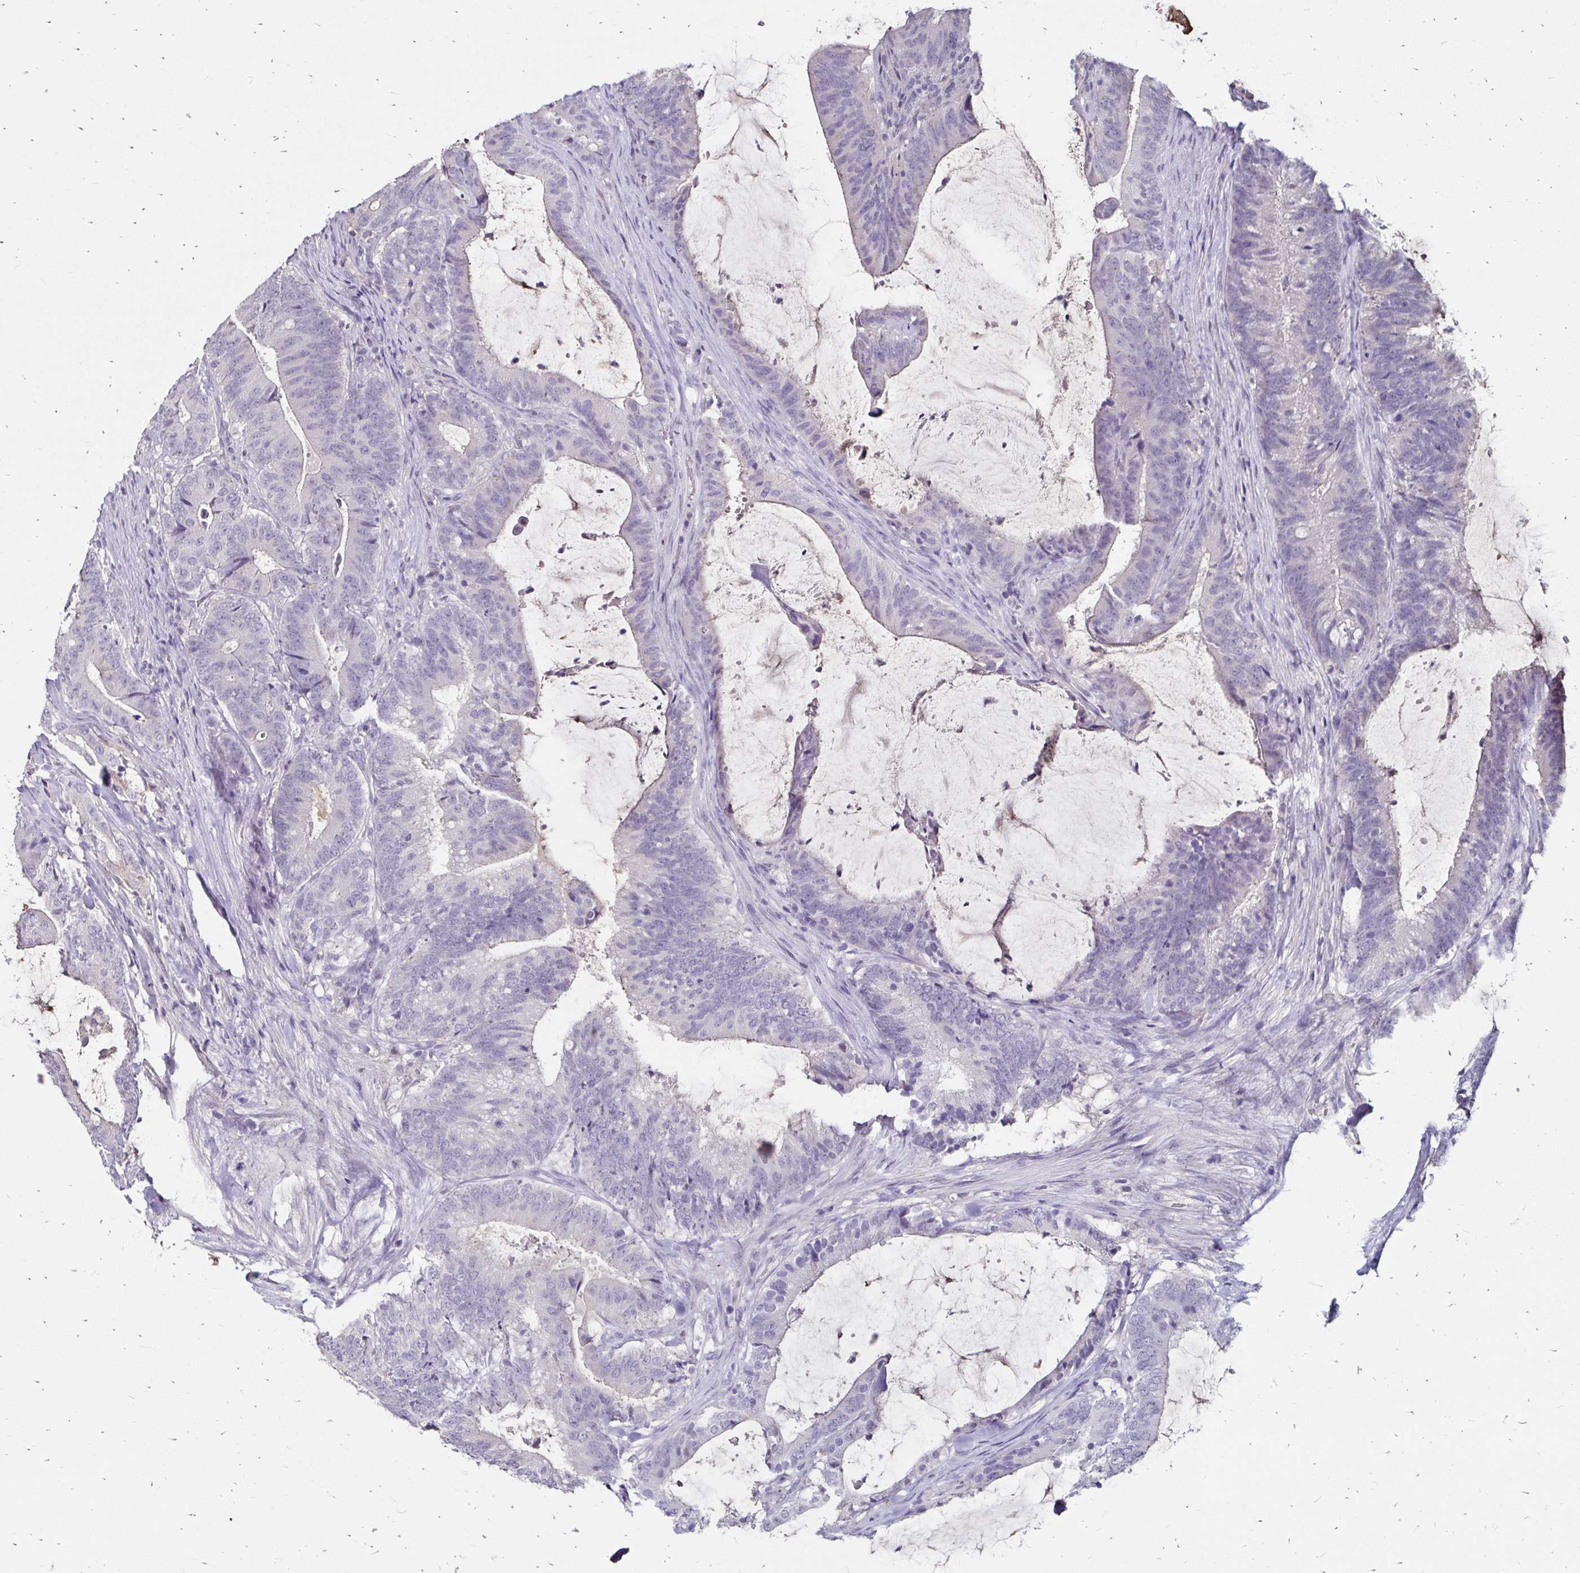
{"staining": {"intensity": "negative", "quantity": "none", "location": "none"}, "tissue": "colorectal cancer", "cell_type": "Tumor cells", "image_type": "cancer", "snomed": [{"axis": "morphology", "description": "Adenocarcinoma, NOS"}, {"axis": "topography", "description": "Colon"}], "caption": "Immunohistochemical staining of human colorectal adenocarcinoma reveals no significant staining in tumor cells.", "gene": "SCG3", "patient": {"sex": "female", "age": 43}}